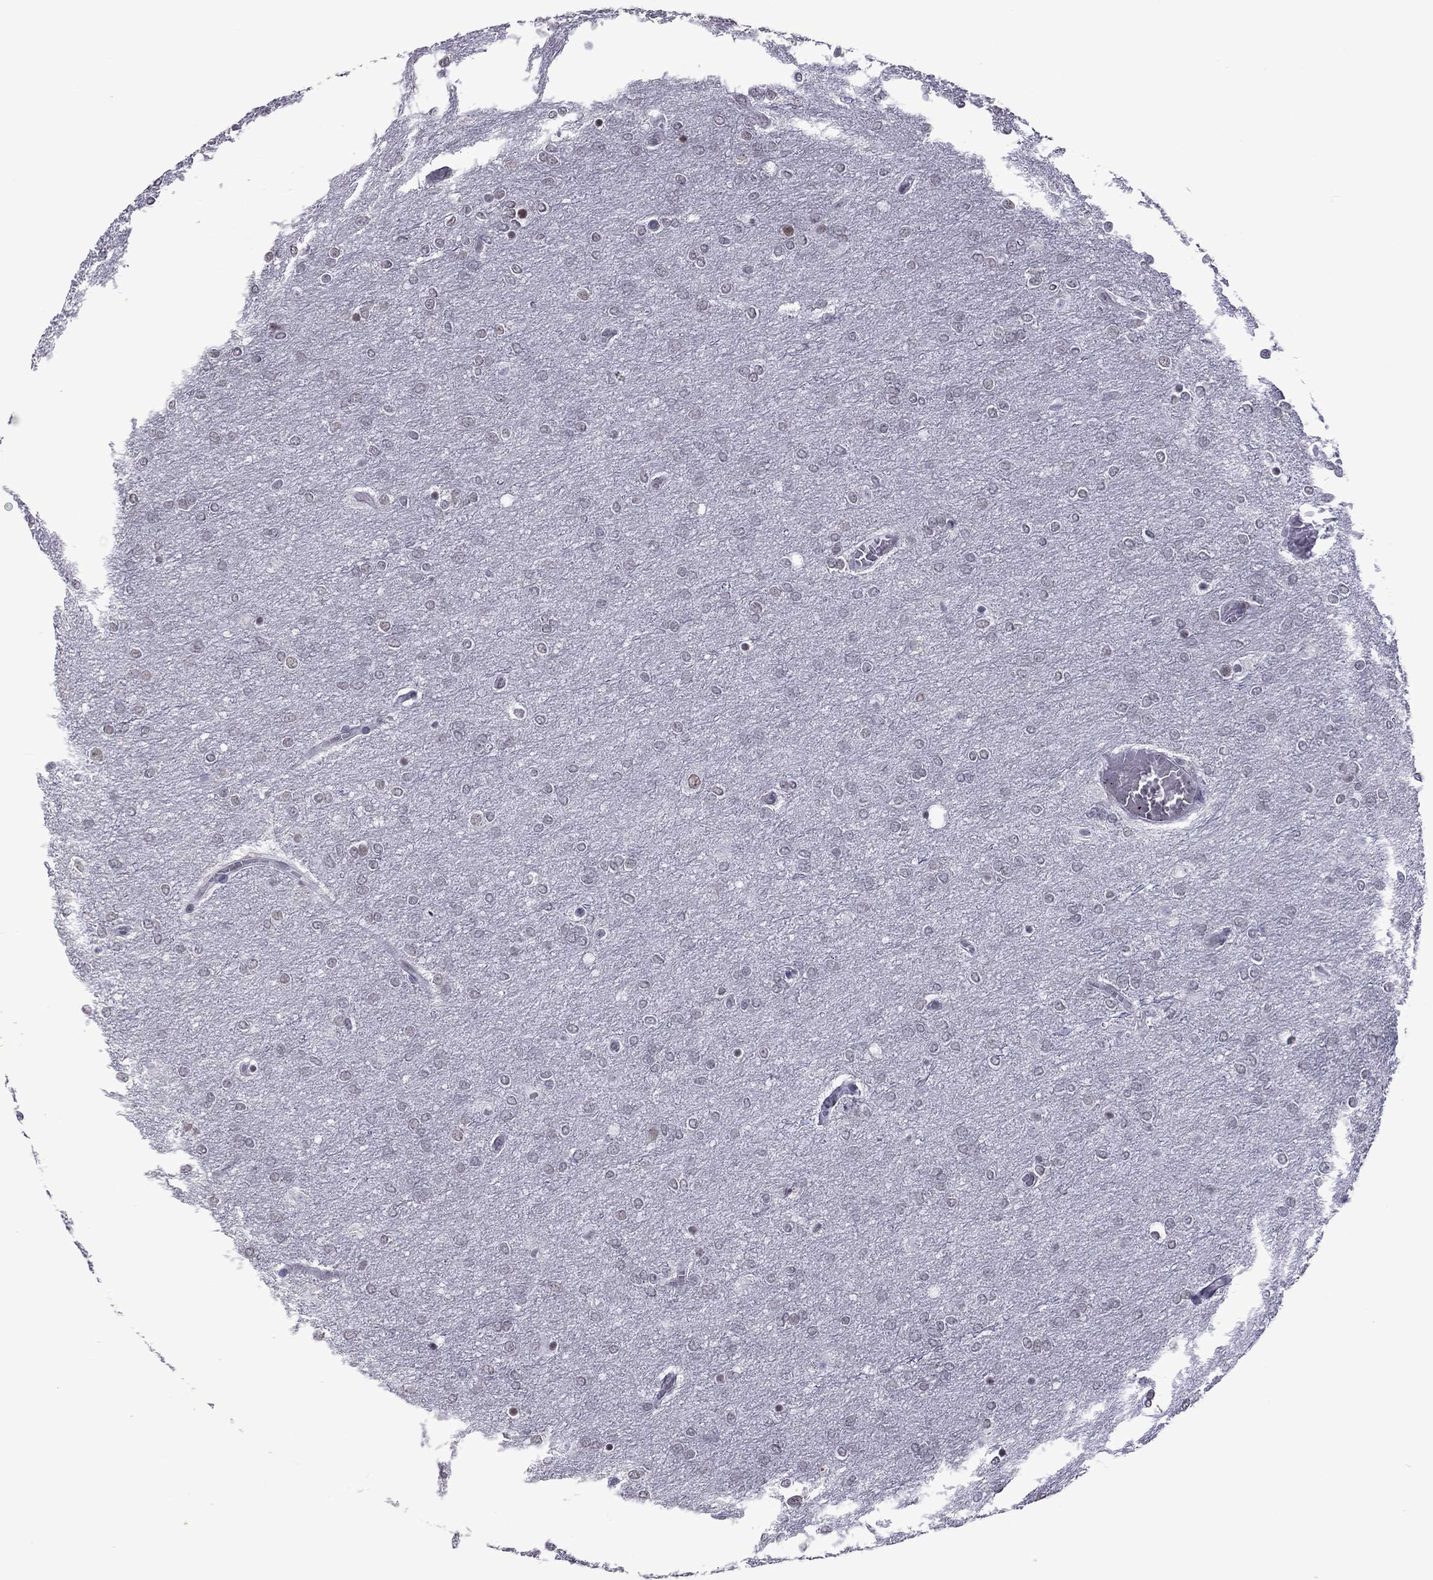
{"staining": {"intensity": "negative", "quantity": "none", "location": "none"}, "tissue": "glioma", "cell_type": "Tumor cells", "image_type": "cancer", "snomed": [{"axis": "morphology", "description": "Glioma, malignant, High grade"}, {"axis": "topography", "description": "Brain"}], "caption": "The micrograph reveals no significant positivity in tumor cells of malignant glioma (high-grade).", "gene": "PPP1R3A", "patient": {"sex": "female", "age": 61}}